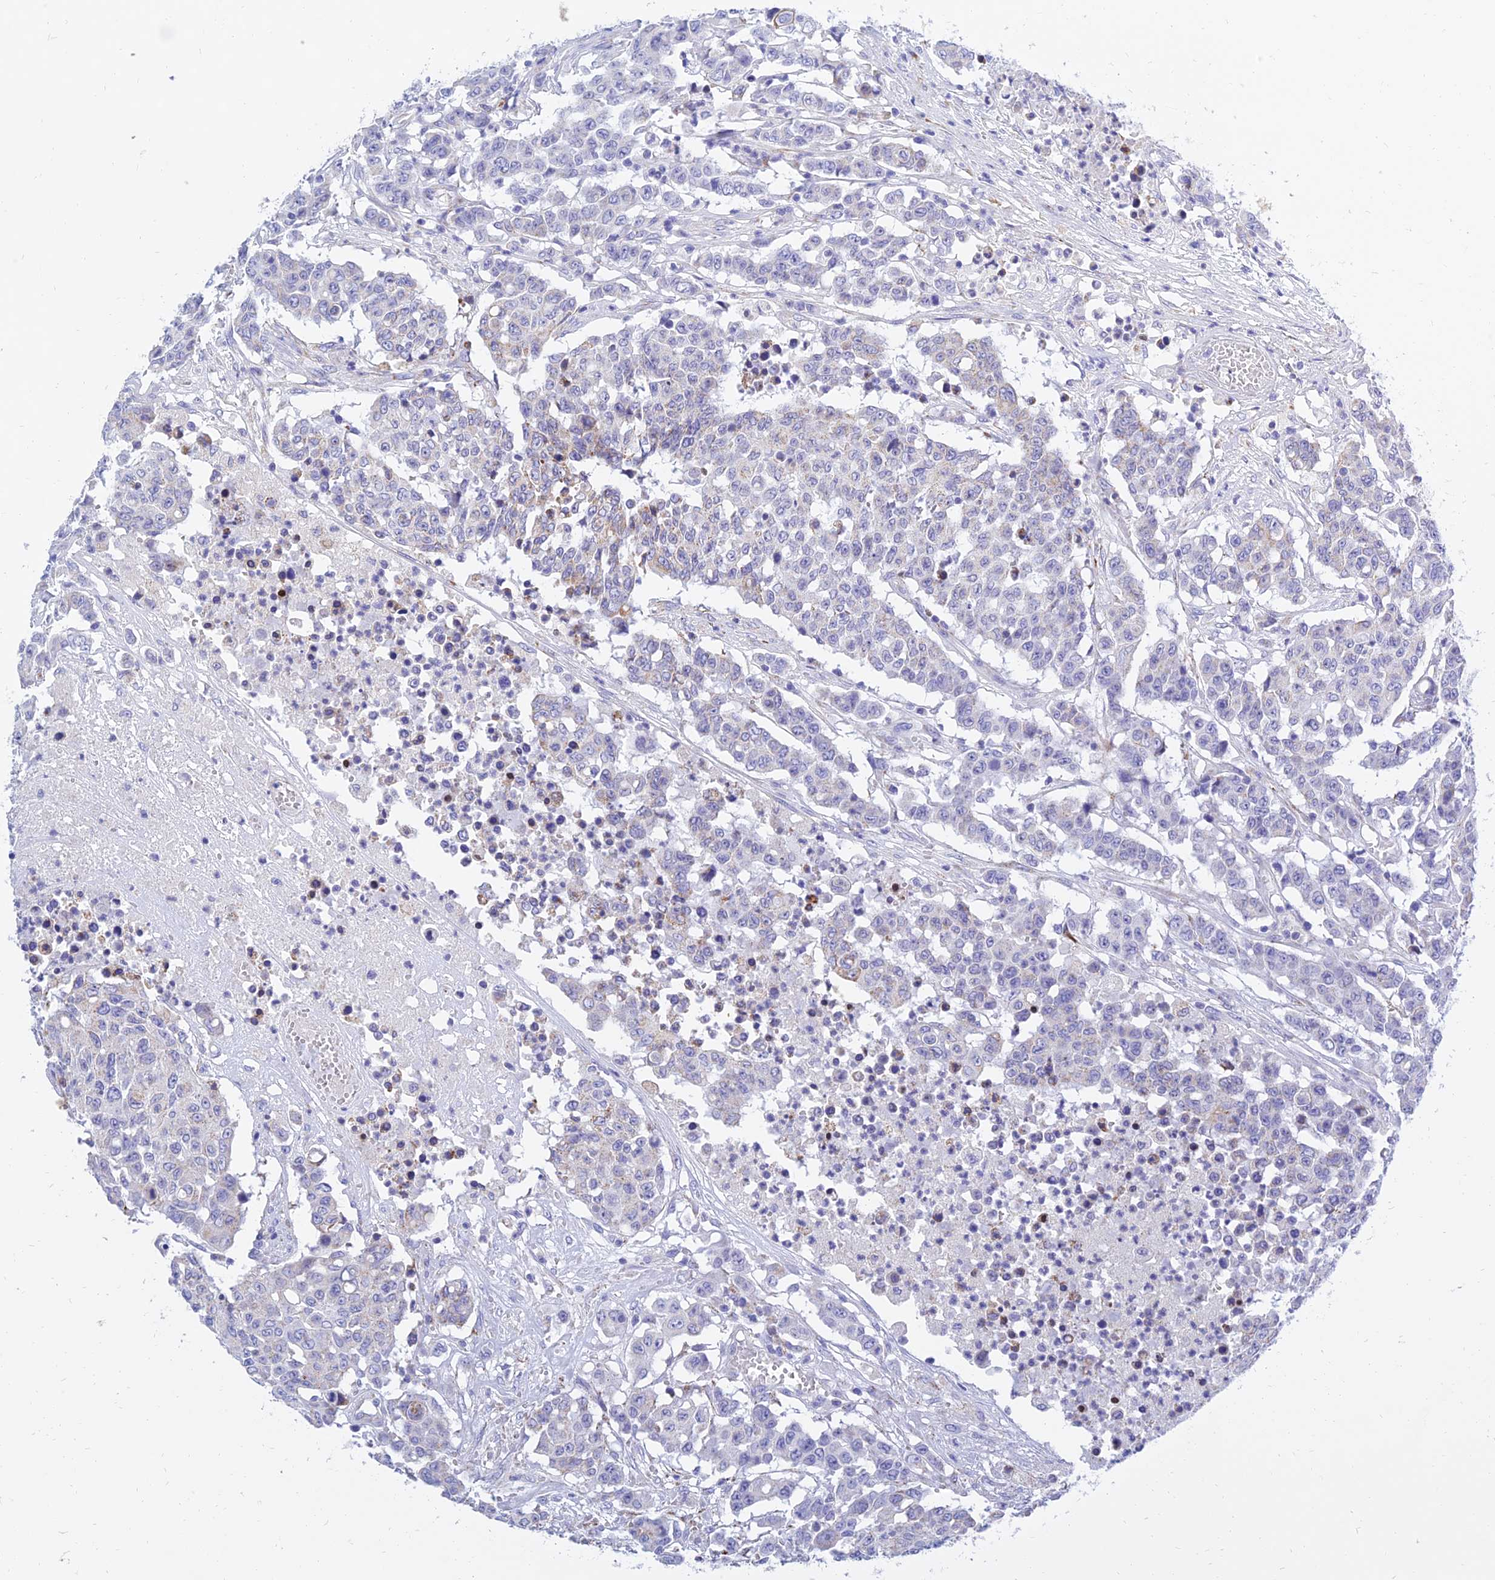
{"staining": {"intensity": "moderate", "quantity": "<25%", "location": "cytoplasmic/membranous"}, "tissue": "colorectal cancer", "cell_type": "Tumor cells", "image_type": "cancer", "snomed": [{"axis": "morphology", "description": "Adenocarcinoma, NOS"}, {"axis": "topography", "description": "Colon"}], "caption": "Immunohistochemical staining of human colorectal cancer (adenocarcinoma) demonstrates low levels of moderate cytoplasmic/membranous protein staining in about <25% of tumor cells.", "gene": "PKN3", "patient": {"sex": "male", "age": 51}}